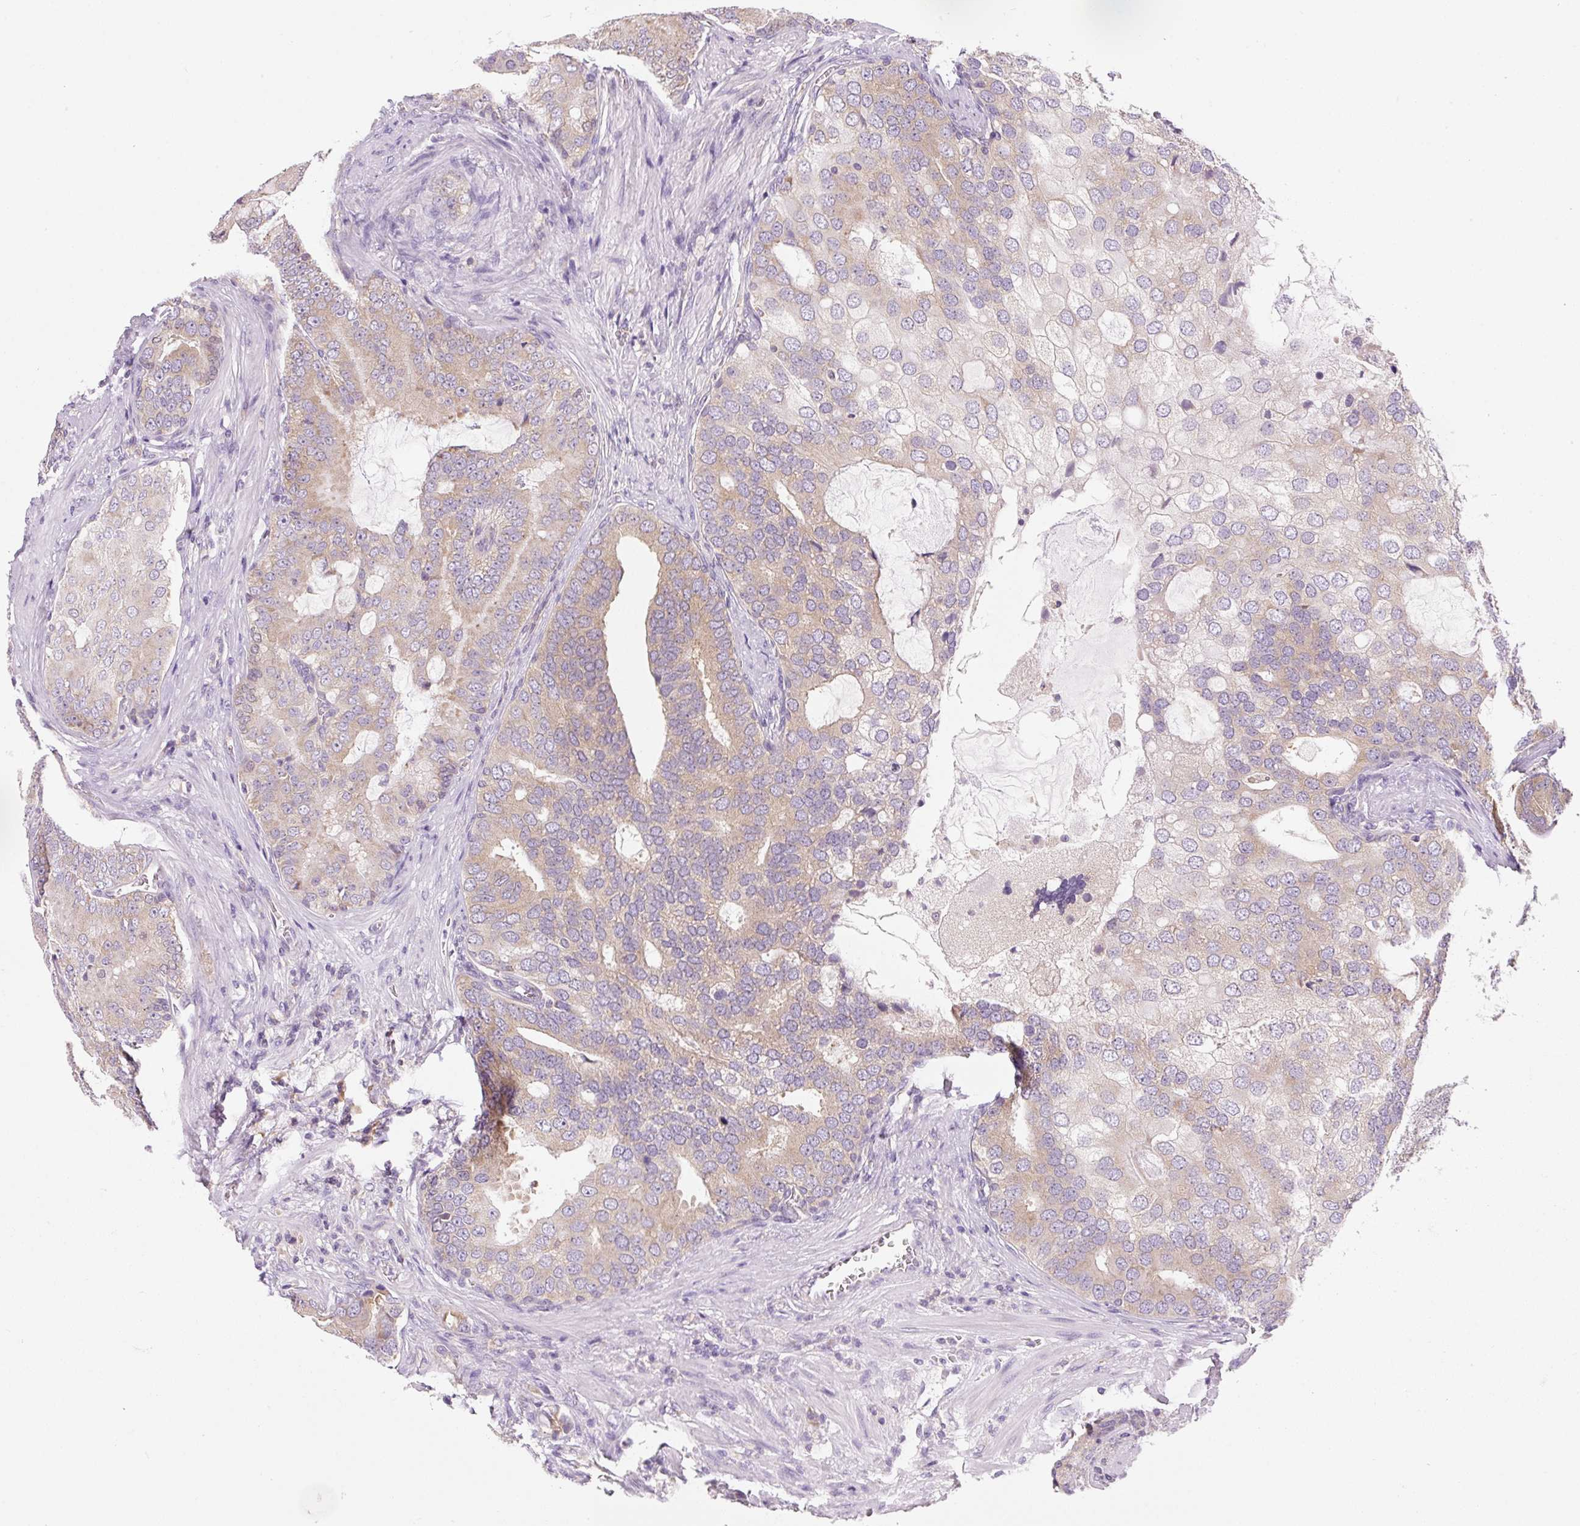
{"staining": {"intensity": "weak", "quantity": ">75%", "location": "cytoplasmic/membranous"}, "tissue": "prostate cancer", "cell_type": "Tumor cells", "image_type": "cancer", "snomed": [{"axis": "morphology", "description": "Adenocarcinoma, High grade"}, {"axis": "topography", "description": "Prostate"}], "caption": "A brown stain shows weak cytoplasmic/membranous staining of a protein in human prostate adenocarcinoma (high-grade) tumor cells.", "gene": "RPL18A", "patient": {"sex": "male", "age": 55}}